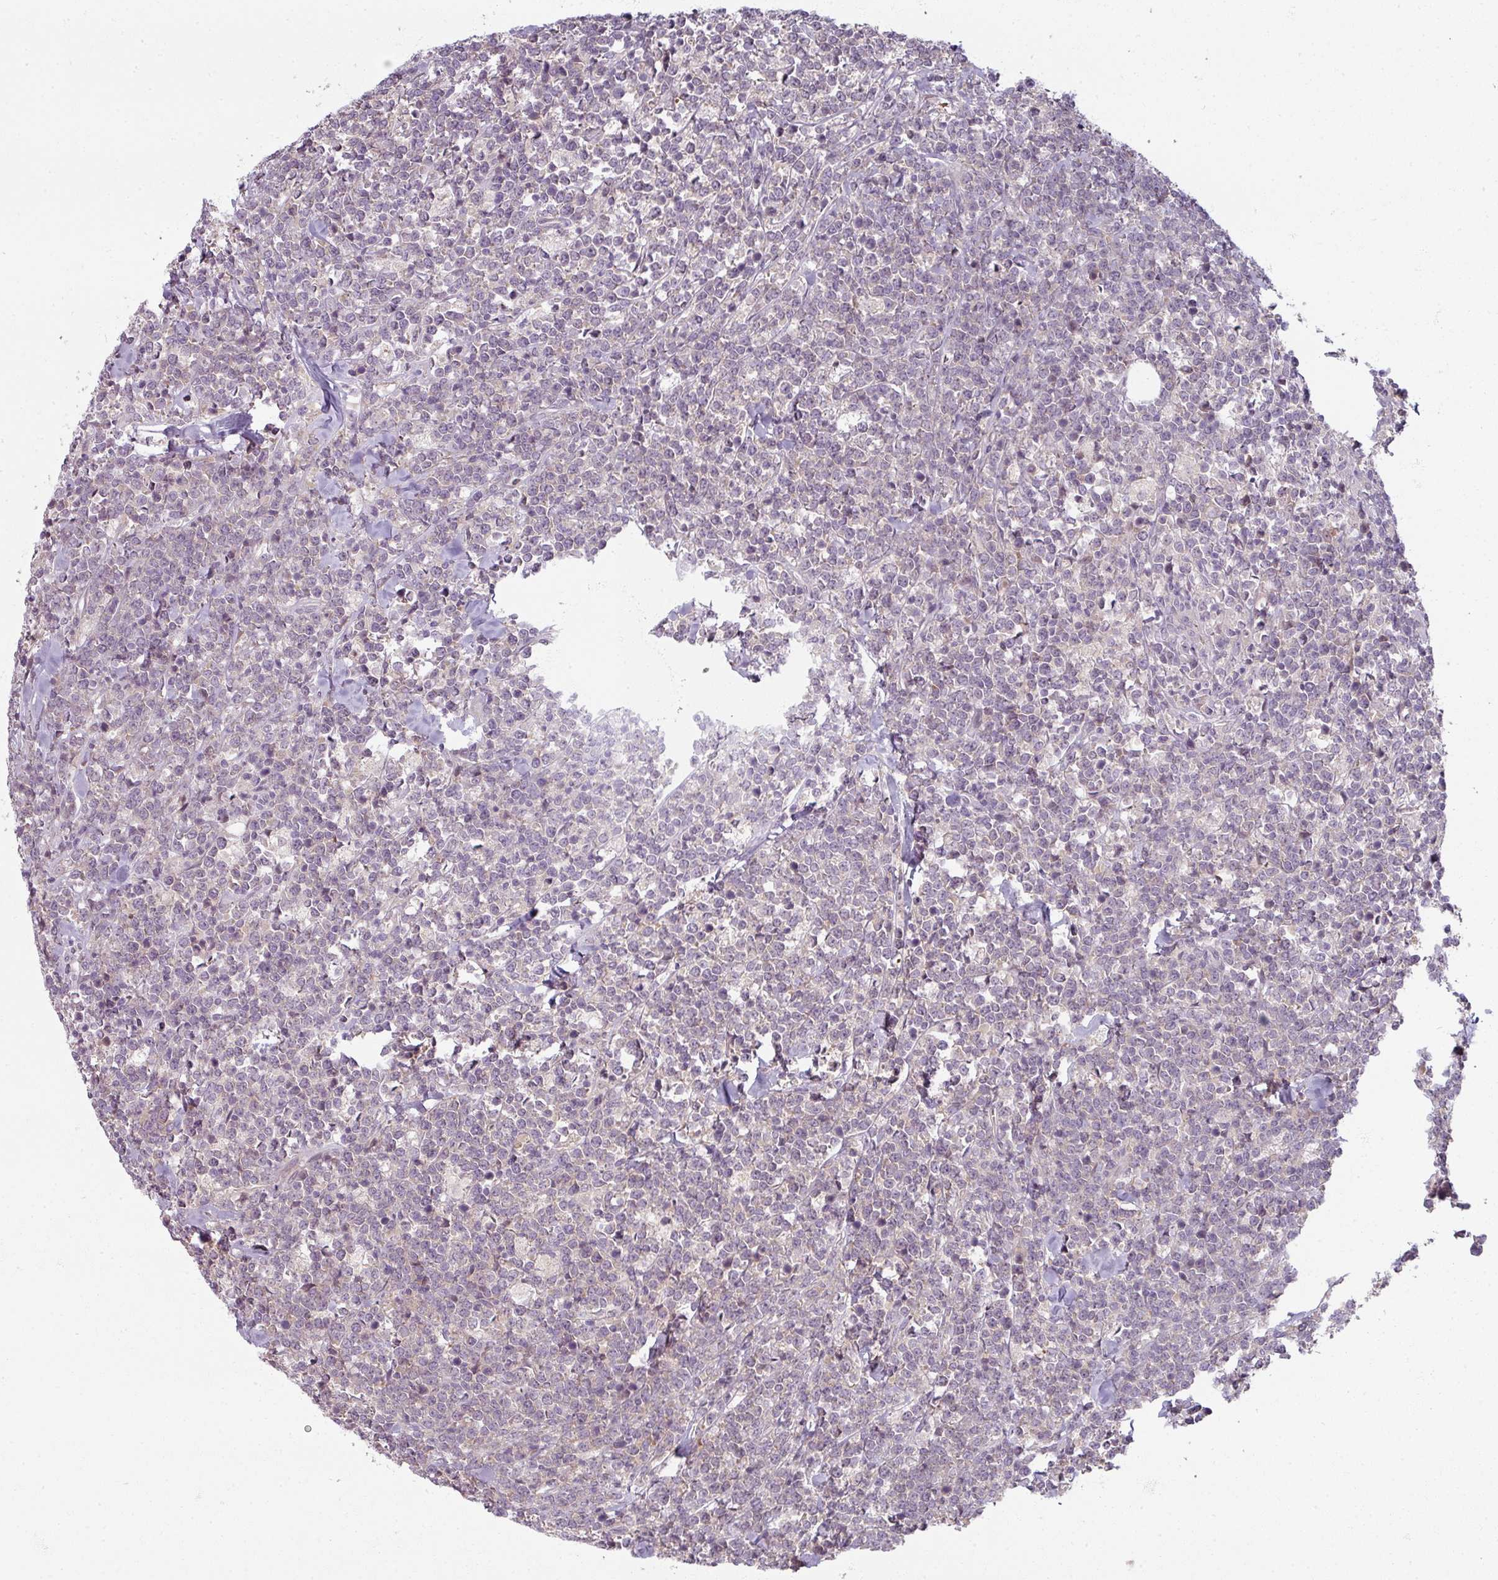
{"staining": {"intensity": "negative", "quantity": "none", "location": "none"}, "tissue": "lymphoma", "cell_type": "Tumor cells", "image_type": "cancer", "snomed": [{"axis": "morphology", "description": "Malignant lymphoma, non-Hodgkin's type, High grade"}, {"axis": "topography", "description": "Small intestine"}, {"axis": "topography", "description": "Colon"}], "caption": "Tumor cells are negative for protein expression in human malignant lymphoma, non-Hodgkin's type (high-grade). (DAB immunohistochemistry (IHC) visualized using brightfield microscopy, high magnification).", "gene": "MYMK", "patient": {"sex": "male", "age": 8}}